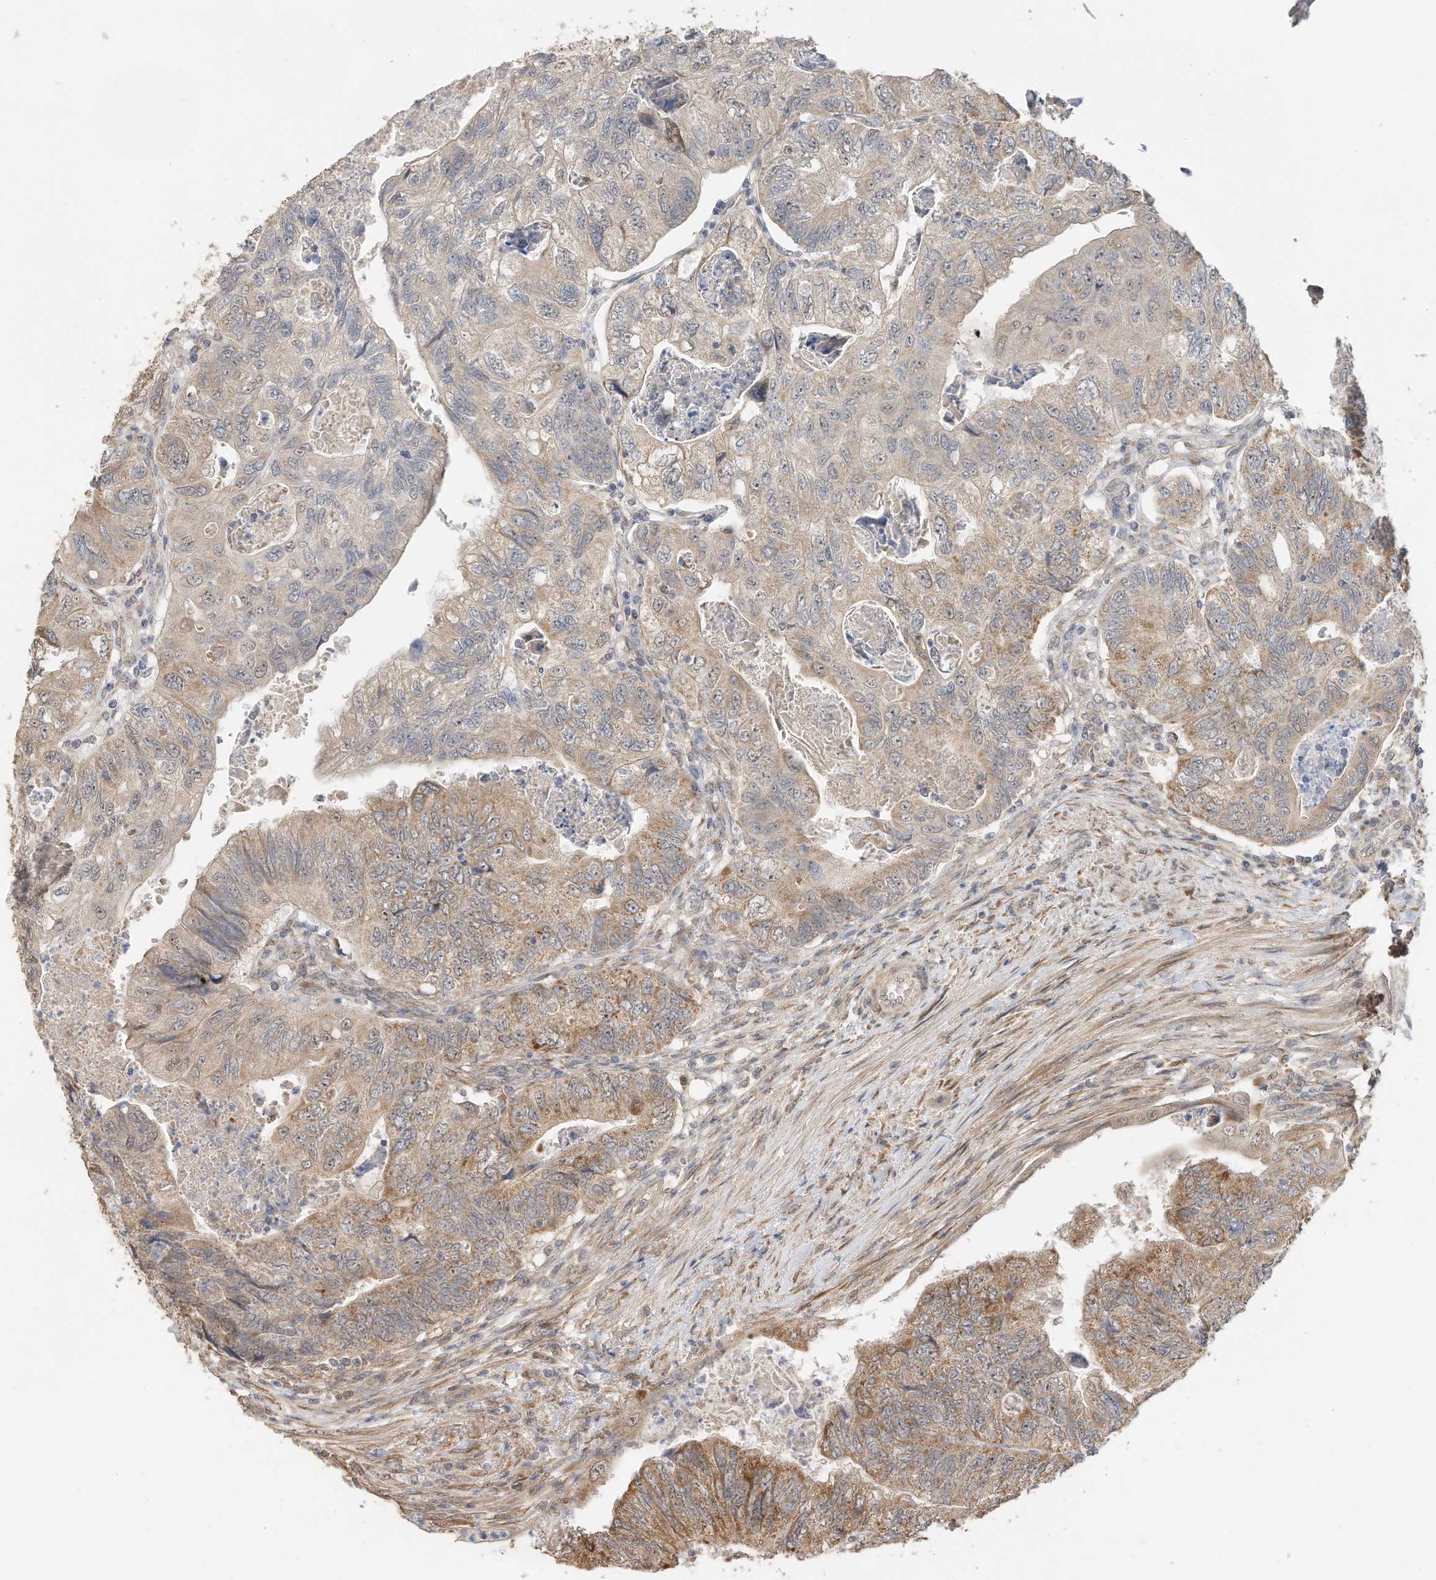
{"staining": {"intensity": "moderate", "quantity": "25%-75%", "location": "cytoplasmic/membranous"}, "tissue": "colorectal cancer", "cell_type": "Tumor cells", "image_type": "cancer", "snomed": [{"axis": "morphology", "description": "Adenocarcinoma, NOS"}, {"axis": "topography", "description": "Rectum"}], "caption": "A high-resolution photomicrograph shows immunohistochemistry staining of adenocarcinoma (colorectal), which displays moderate cytoplasmic/membranous positivity in about 25%-75% of tumor cells.", "gene": "CAGE1", "patient": {"sex": "male", "age": 63}}